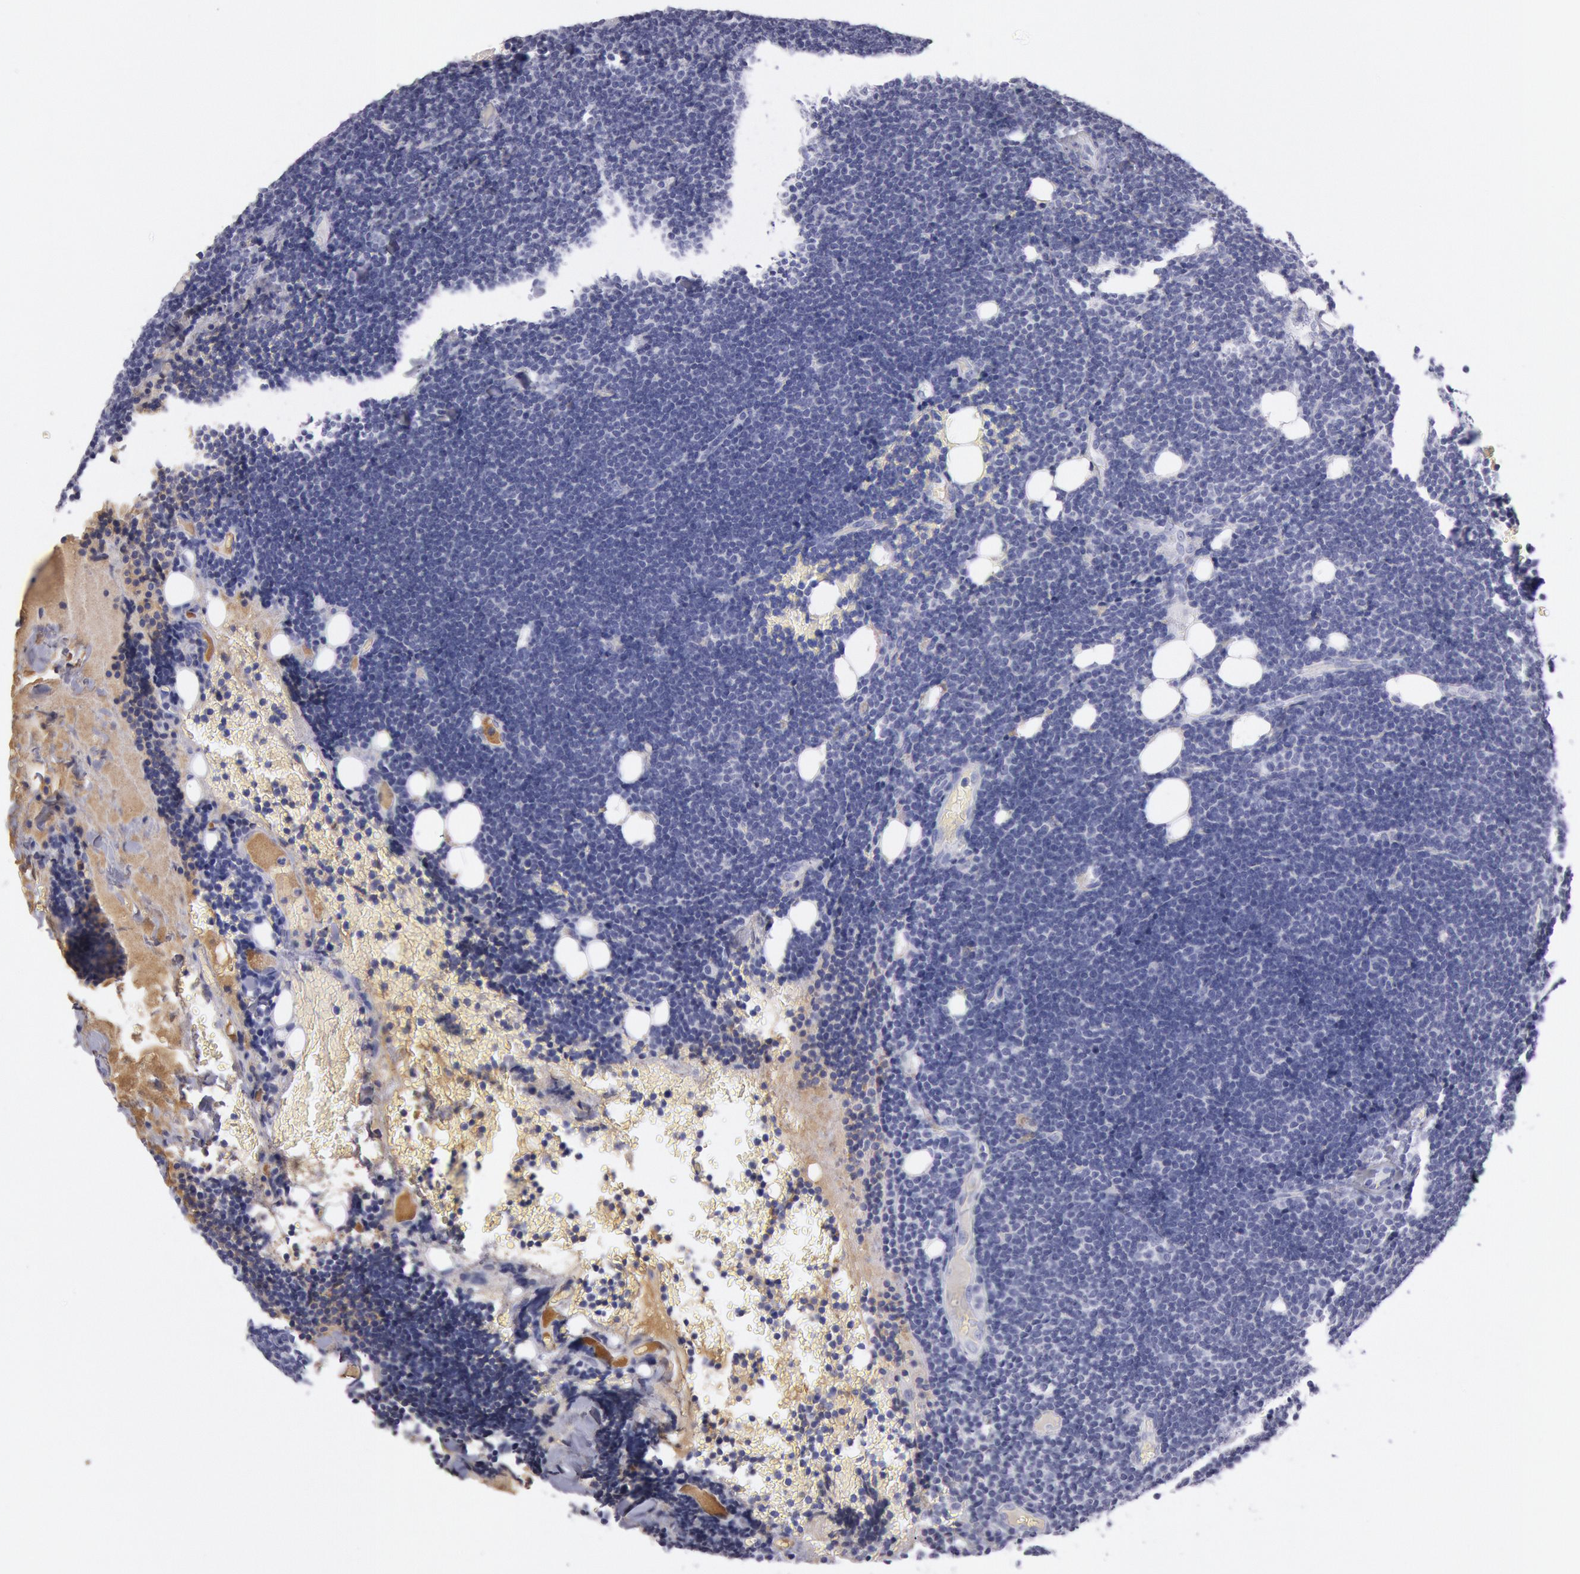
{"staining": {"intensity": "negative", "quantity": "none", "location": "none"}, "tissue": "lymphoma", "cell_type": "Tumor cells", "image_type": "cancer", "snomed": [{"axis": "morphology", "description": "Malignant lymphoma, non-Hodgkin's type, Low grade"}, {"axis": "topography", "description": "Lymph node"}], "caption": "Micrograph shows no protein expression in tumor cells of malignant lymphoma, non-Hodgkin's type (low-grade) tissue.", "gene": "IGHA1", "patient": {"sex": "female", "age": 51}}